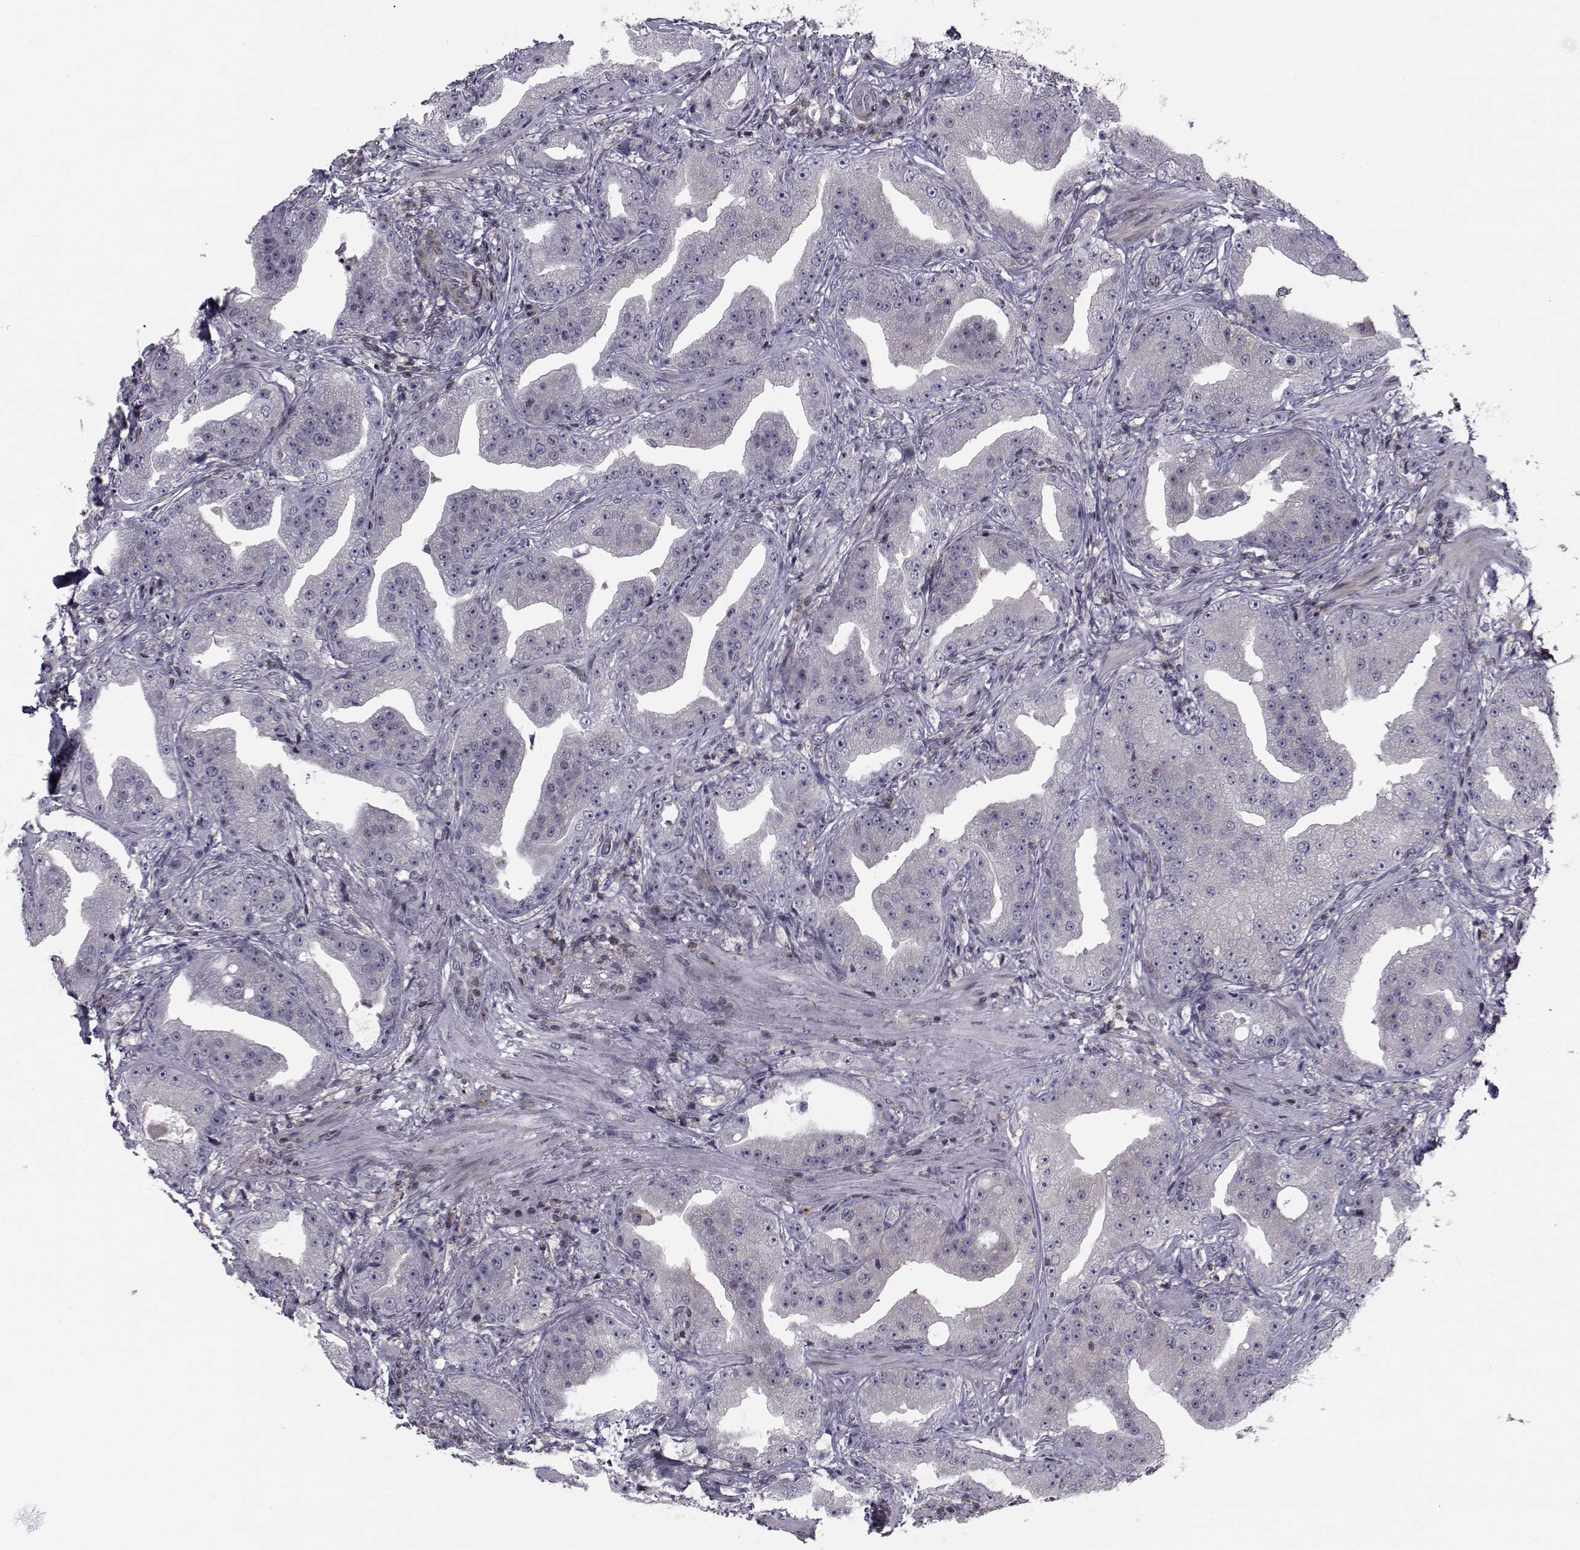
{"staining": {"intensity": "negative", "quantity": "none", "location": "none"}, "tissue": "prostate cancer", "cell_type": "Tumor cells", "image_type": "cancer", "snomed": [{"axis": "morphology", "description": "Adenocarcinoma, Low grade"}, {"axis": "topography", "description": "Prostate"}], "caption": "Low-grade adenocarcinoma (prostate) was stained to show a protein in brown. There is no significant staining in tumor cells. (DAB immunohistochemistry visualized using brightfield microscopy, high magnification).", "gene": "PCP4L1", "patient": {"sex": "male", "age": 62}}